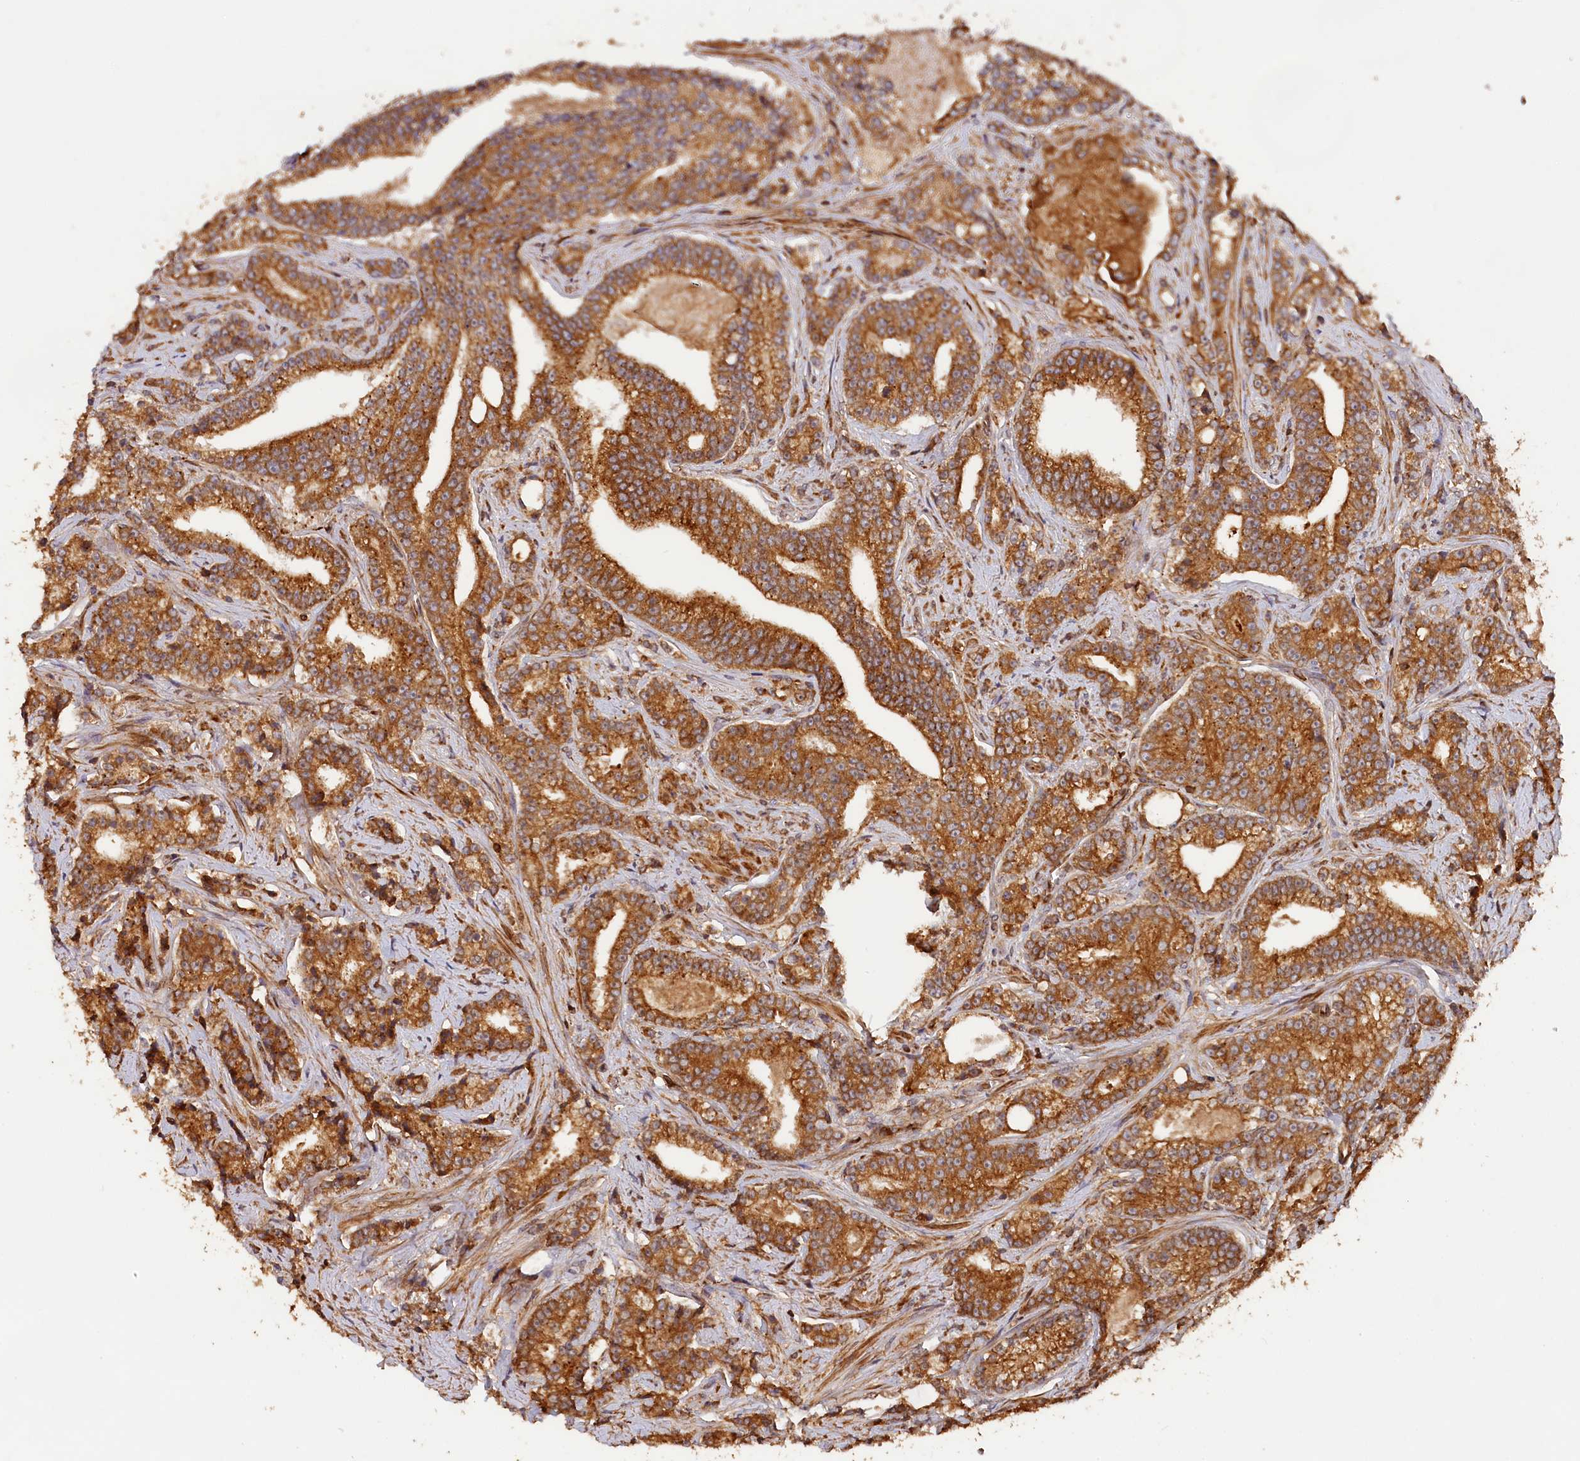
{"staining": {"intensity": "strong", "quantity": ">75%", "location": "cytoplasmic/membranous"}, "tissue": "prostate cancer", "cell_type": "Tumor cells", "image_type": "cancer", "snomed": [{"axis": "morphology", "description": "Adenocarcinoma, High grade"}, {"axis": "topography", "description": "Prostate"}], "caption": "Immunohistochemistry (IHC) staining of prostate cancer (adenocarcinoma (high-grade)), which shows high levels of strong cytoplasmic/membranous positivity in about >75% of tumor cells indicating strong cytoplasmic/membranous protein expression. The staining was performed using DAB (3,3'-diaminobenzidine) (brown) for protein detection and nuclei were counterstained in hematoxylin (blue).", "gene": "HMOX2", "patient": {"sex": "male", "age": 67}}